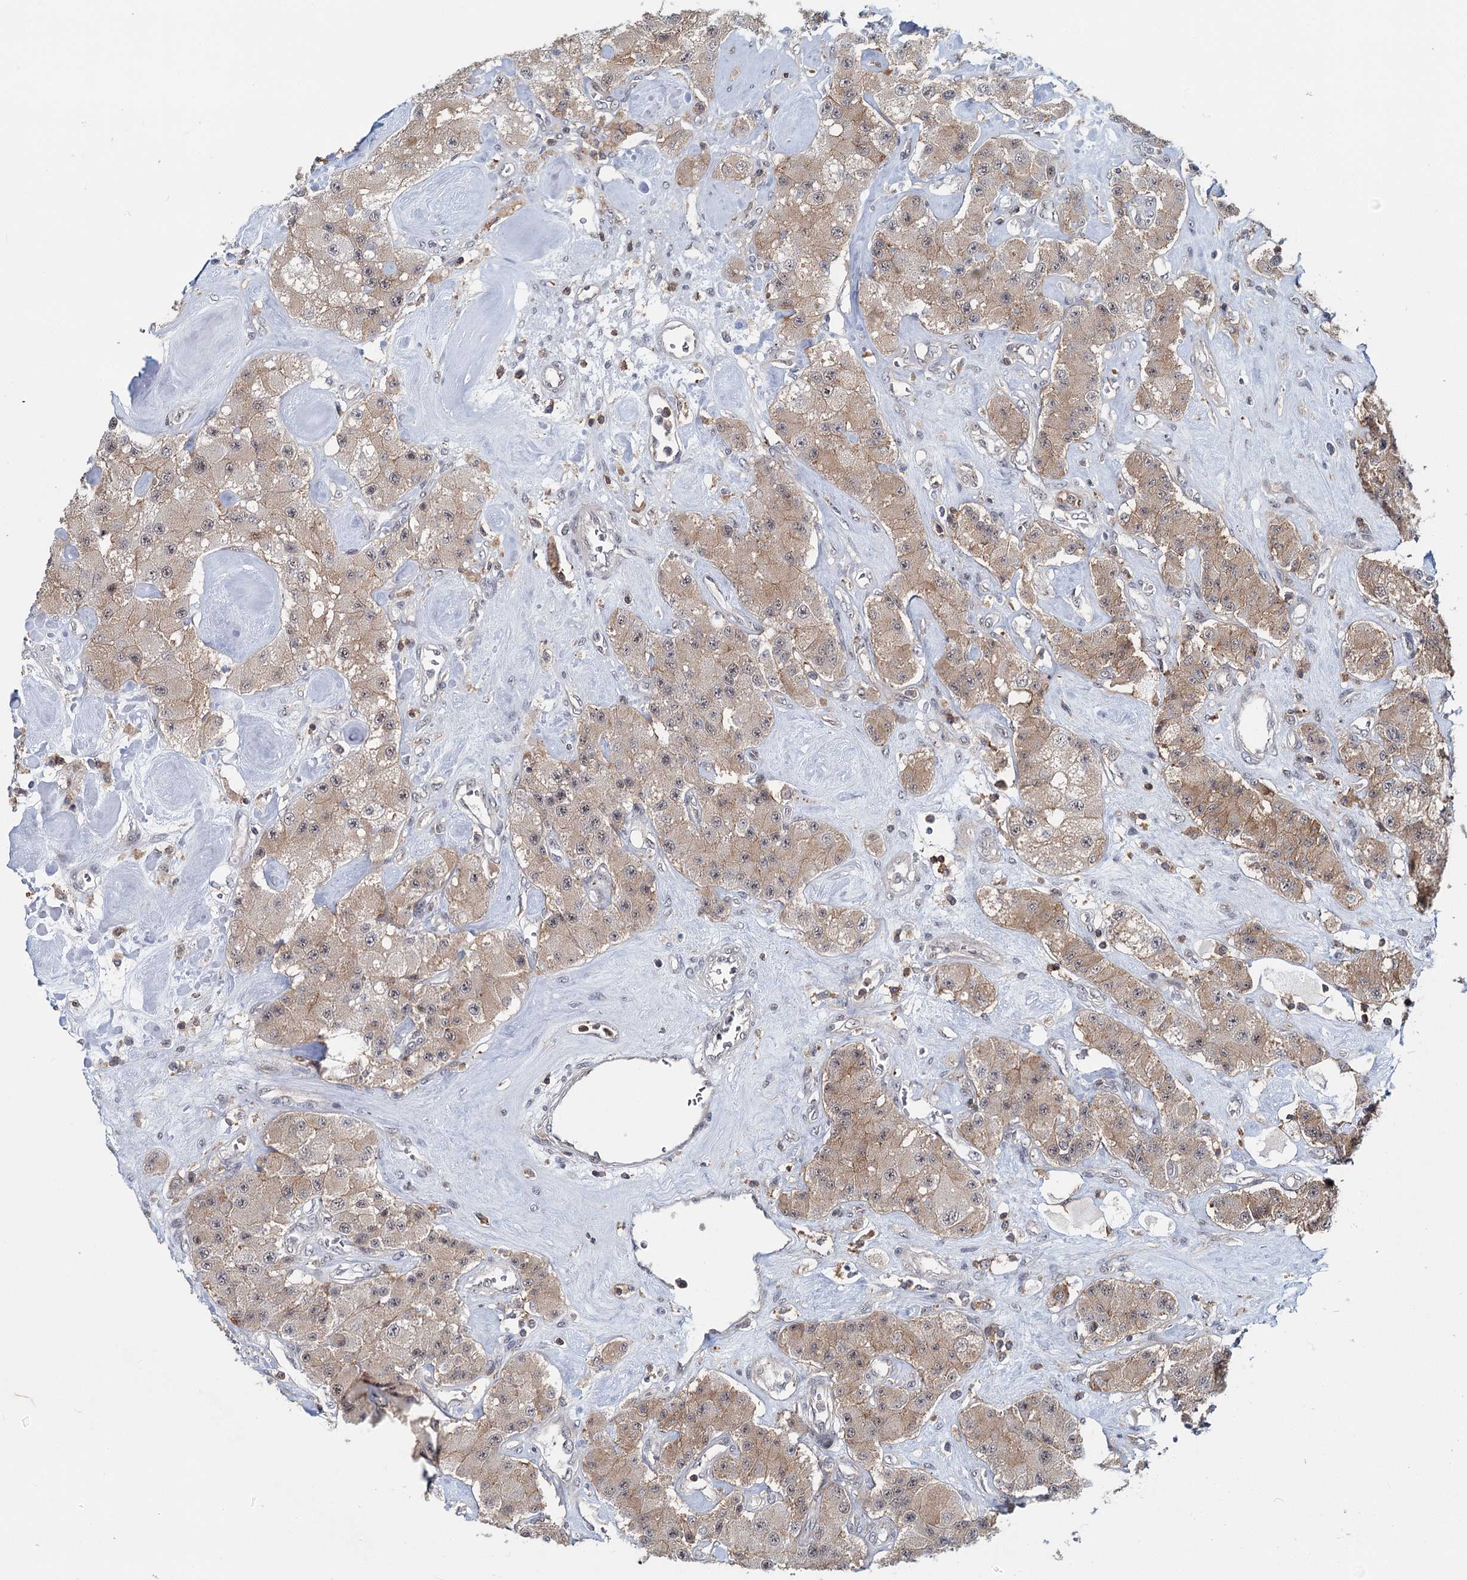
{"staining": {"intensity": "moderate", "quantity": ">75%", "location": "cytoplasmic/membranous"}, "tissue": "carcinoid", "cell_type": "Tumor cells", "image_type": "cancer", "snomed": [{"axis": "morphology", "description": "Carcinoid, malignant, NOS"}, {"axis": "topography", "description": "Pancreas"}], "caption": "The image exhibits staining of carcinoid, revealing moderate cytoplasmic/membranous protein positivity (brown color) within tumor cells. The protein of interest is shown in brown color, while the nuclei are stained blue.", "gene": "CDC42SE2", "patient": {"sex": "male", "age": 41}}